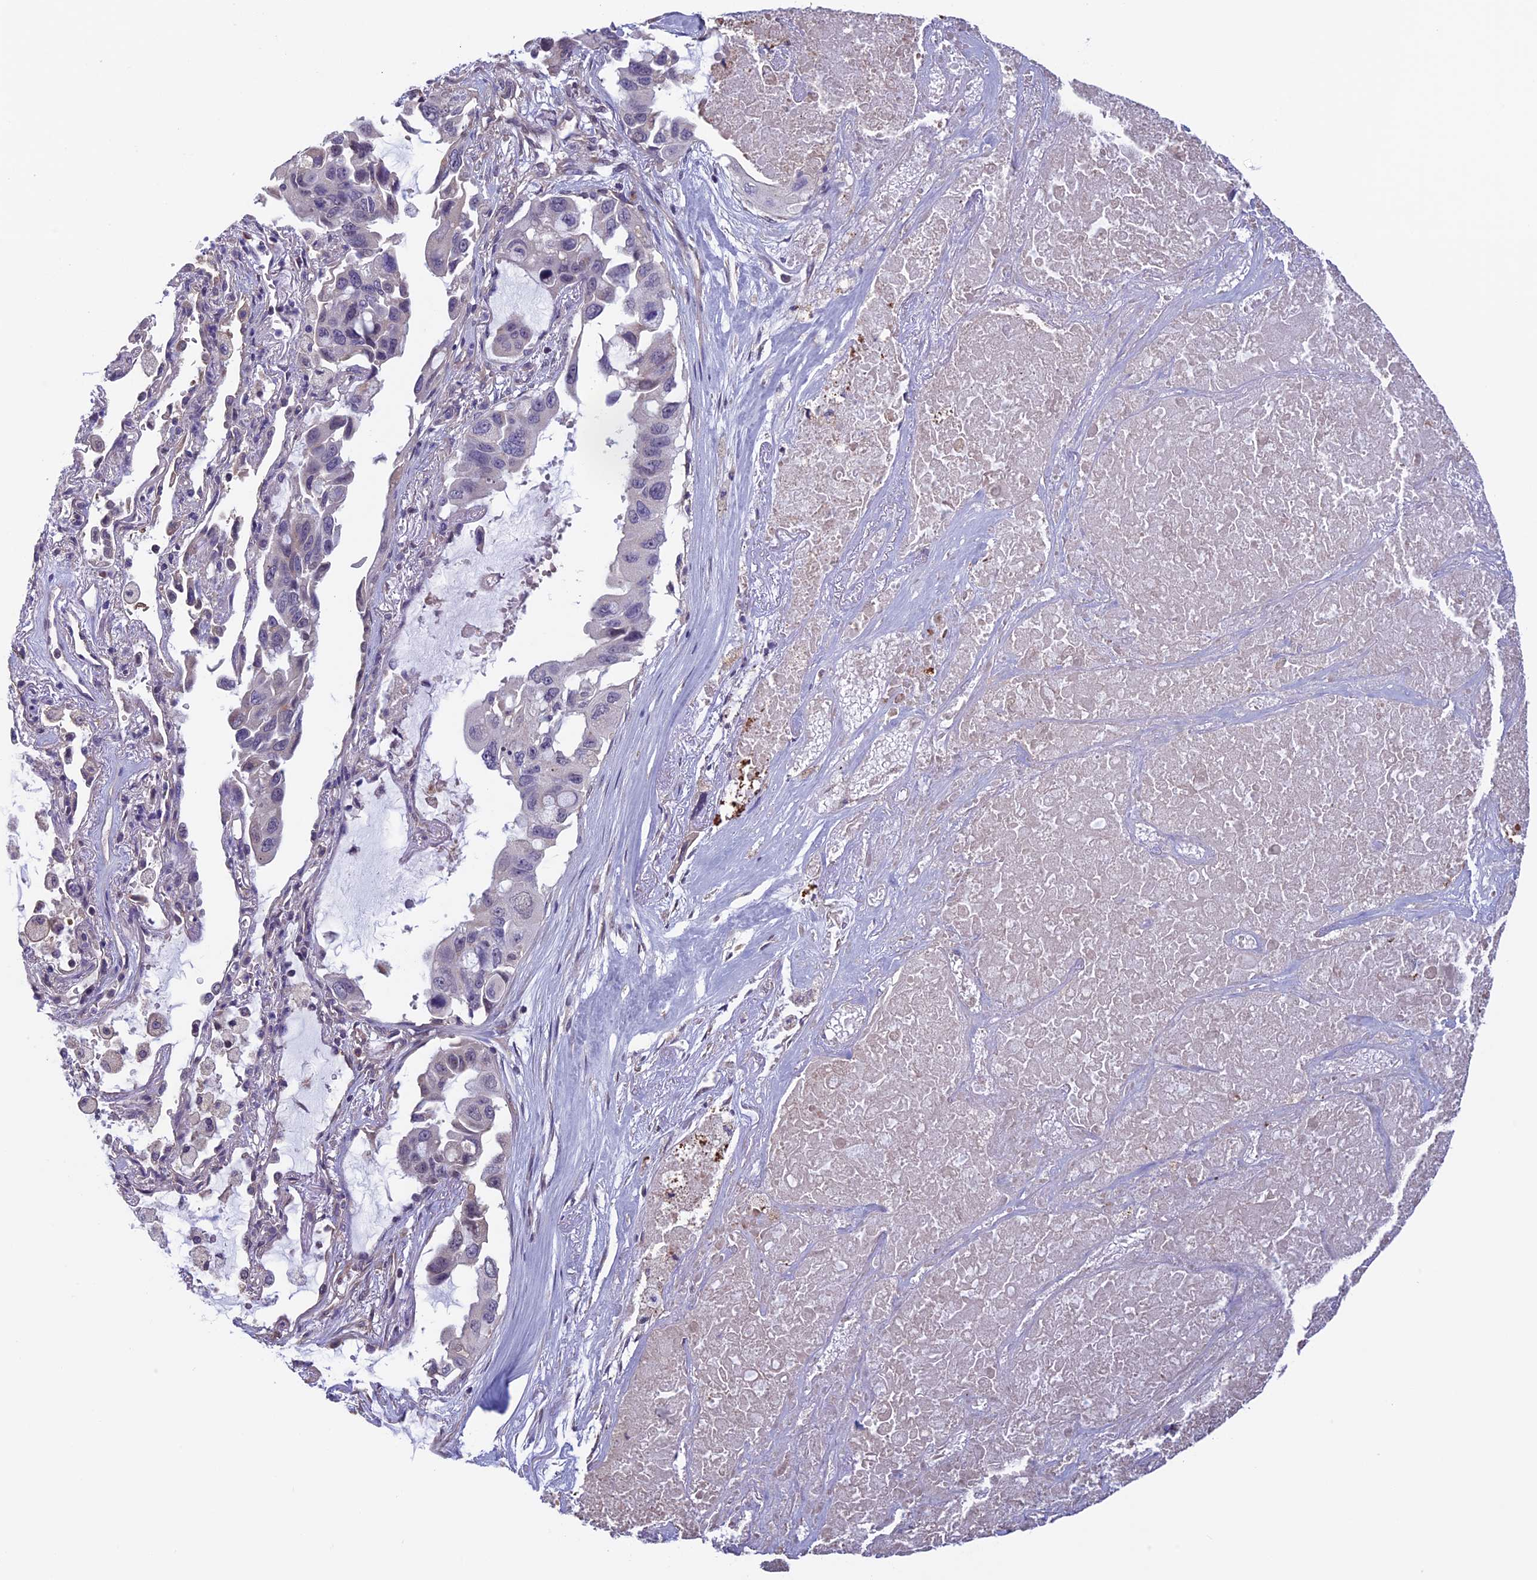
{"staining": {"intensity": "negative", "quantity": "none", "location": "none"}, "tissue": "lung cancer", "cell_type": "Tumor cells", "image_type": "cancer", "snomed": [{"axis": "morphology", "description": "Squamous cell carcinoma, NOS"}, {"axis": "topography", "description": "Lung"}], "caption": "This image is of squamous cell carcinoma (lung) stained with IHC to label a protein in brown with the nuclei are counter-stained blue. There is no staining in tumor cells.", "gene": "SLC1A6", "patient": {"sex": "female", "age": 73}}